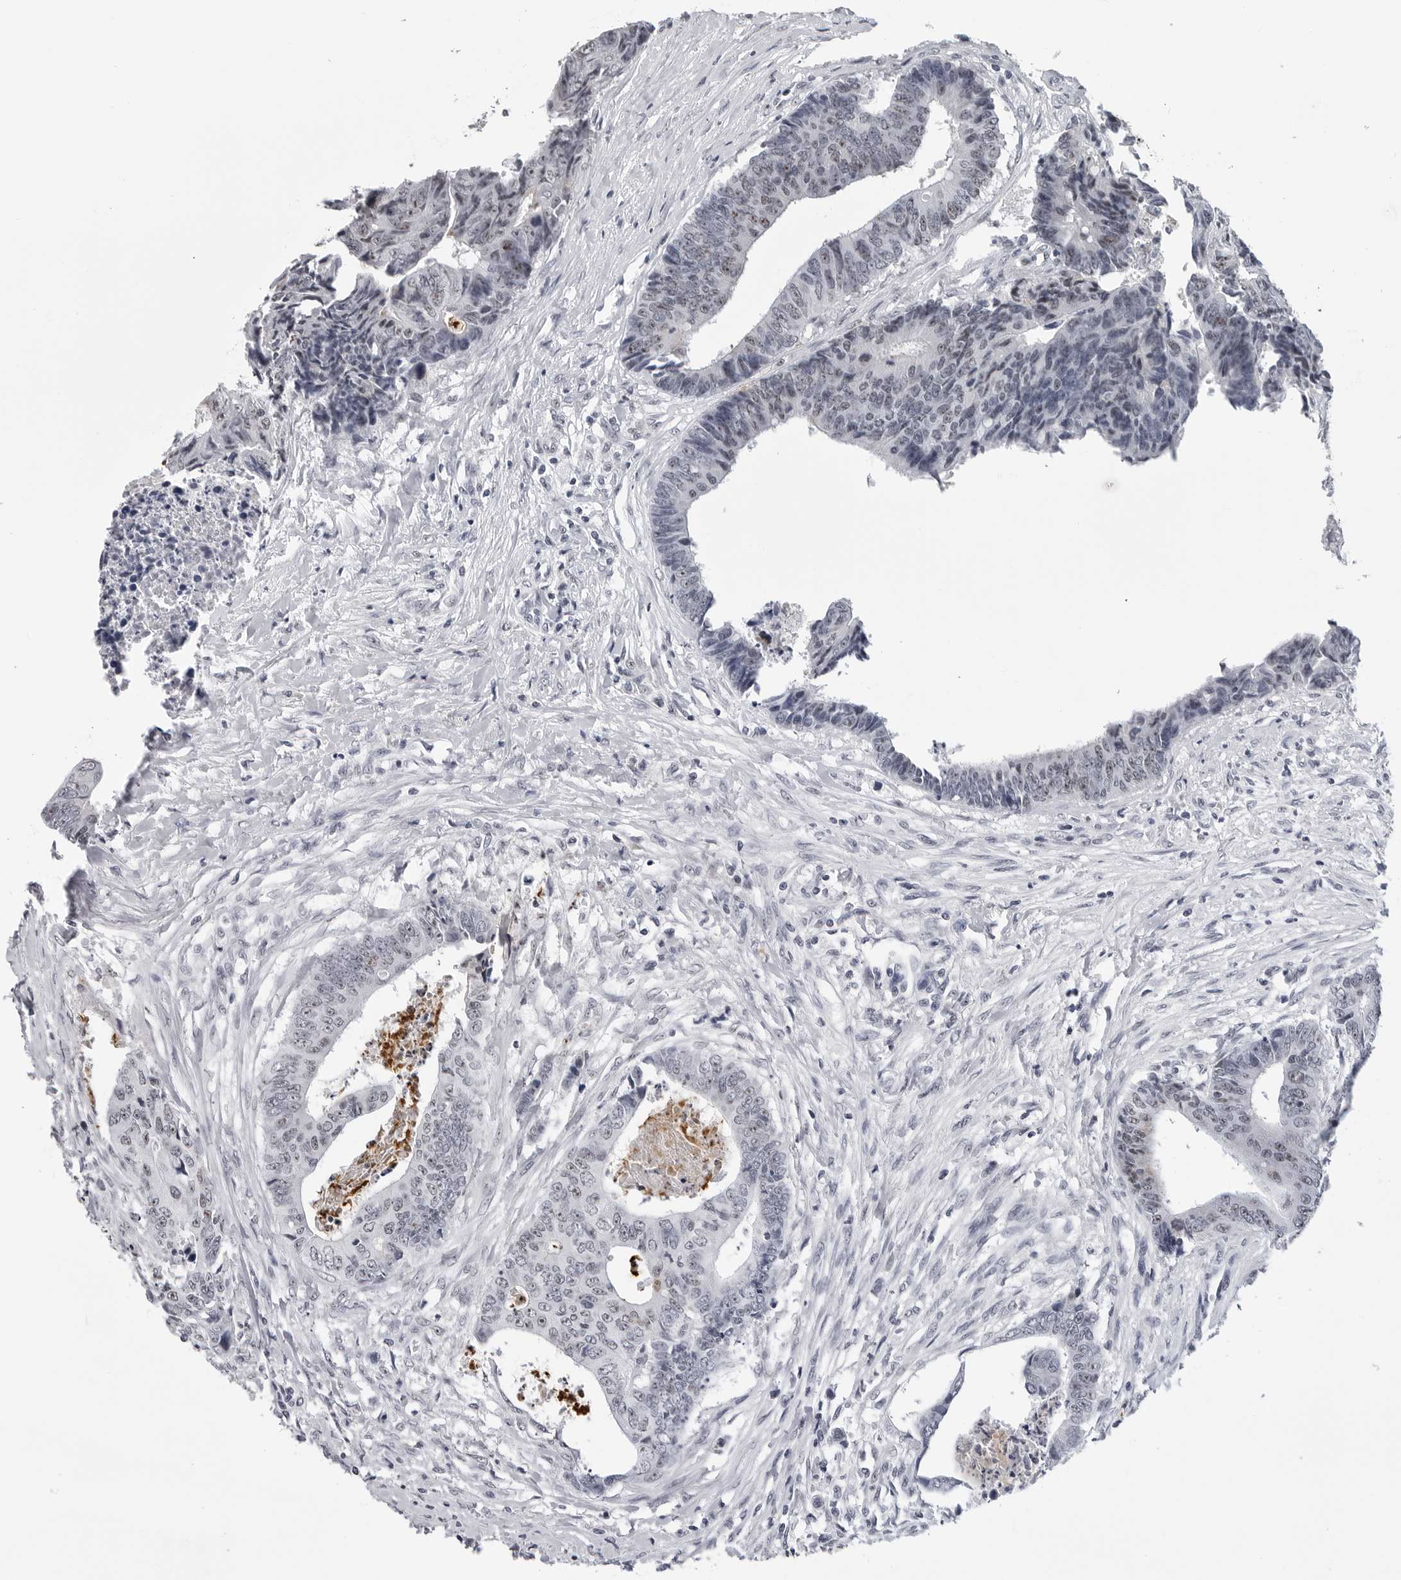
{"staining": {"intensity": "negative", "quantity": "none", "location": "none"}, "tissue": "colorectal cancer", "cell_type": "Tumor cells", "image_type": "cancer", "snomed": [{"axis": "morphology", "description": "Adenocarcinoma, NOS"}, {"axis": "topography", "description": "Rectum"}], "caption": "This is an IHC image of human adenocarcinoma (colorectal). There is no staining in tumor cells.", "gene": "GNL2", "patient": {"sex": "male", "age": 84}}